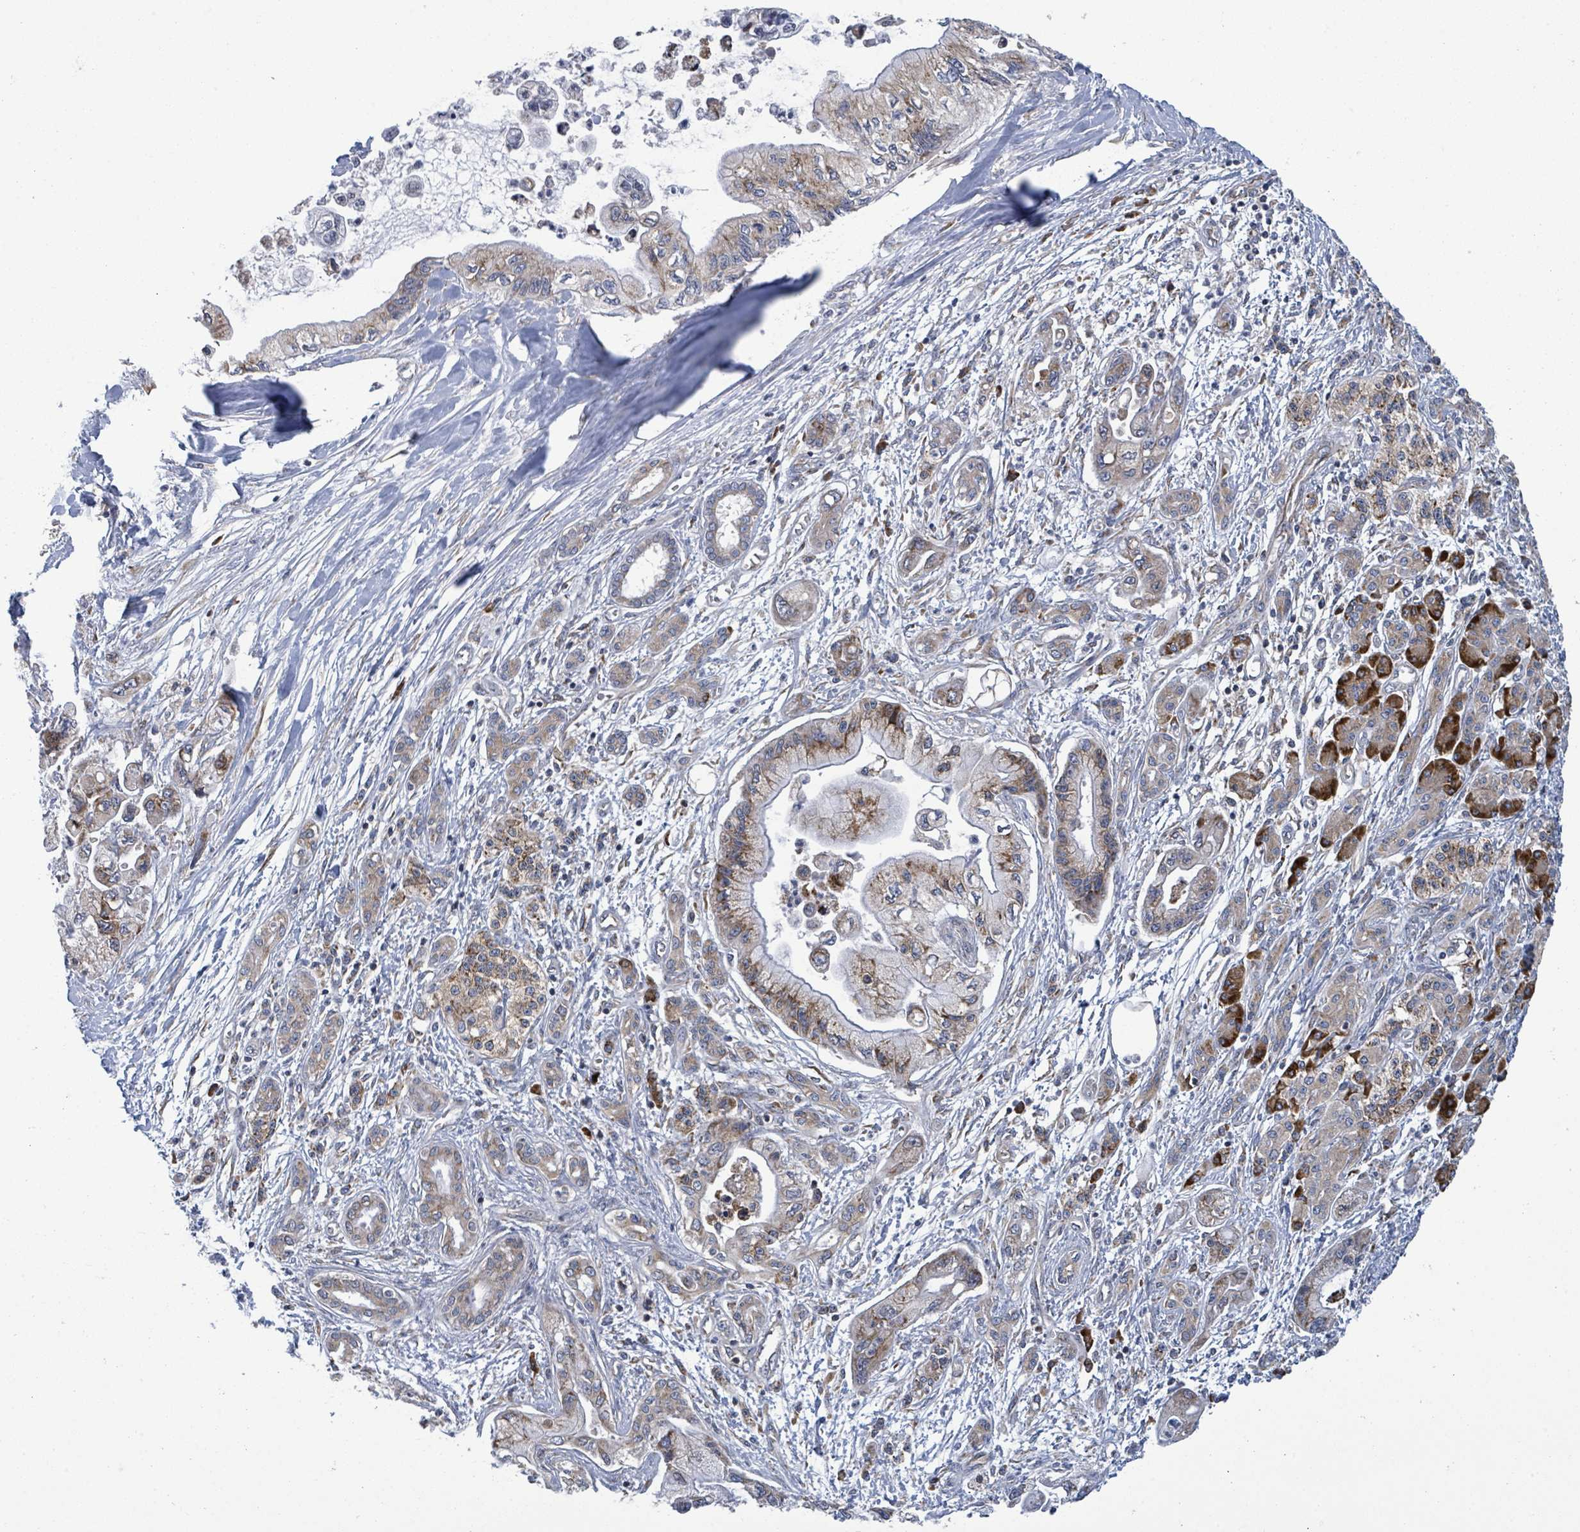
{"staining": {"intensity": "weak", "quantity": "<25%", "location": "cytoplasmic/membranous"}, "tissue": "pancreatic cancer", "cell_type": "Tumor cells", "image_type": "cancer", "snomed": [{"axis": "morphology", "description": "Adenocarcinoma, NOS"}, {"axis": "topography", "description": "Pancreas"}], "caption": "DAB immunohistochemical staining of human pancreatic cancer shows no significant expression in tumor cells. Nuclei are stained in blue.", "gene": "NOMO1", "patient": {"sex": "male", "age": 61}}